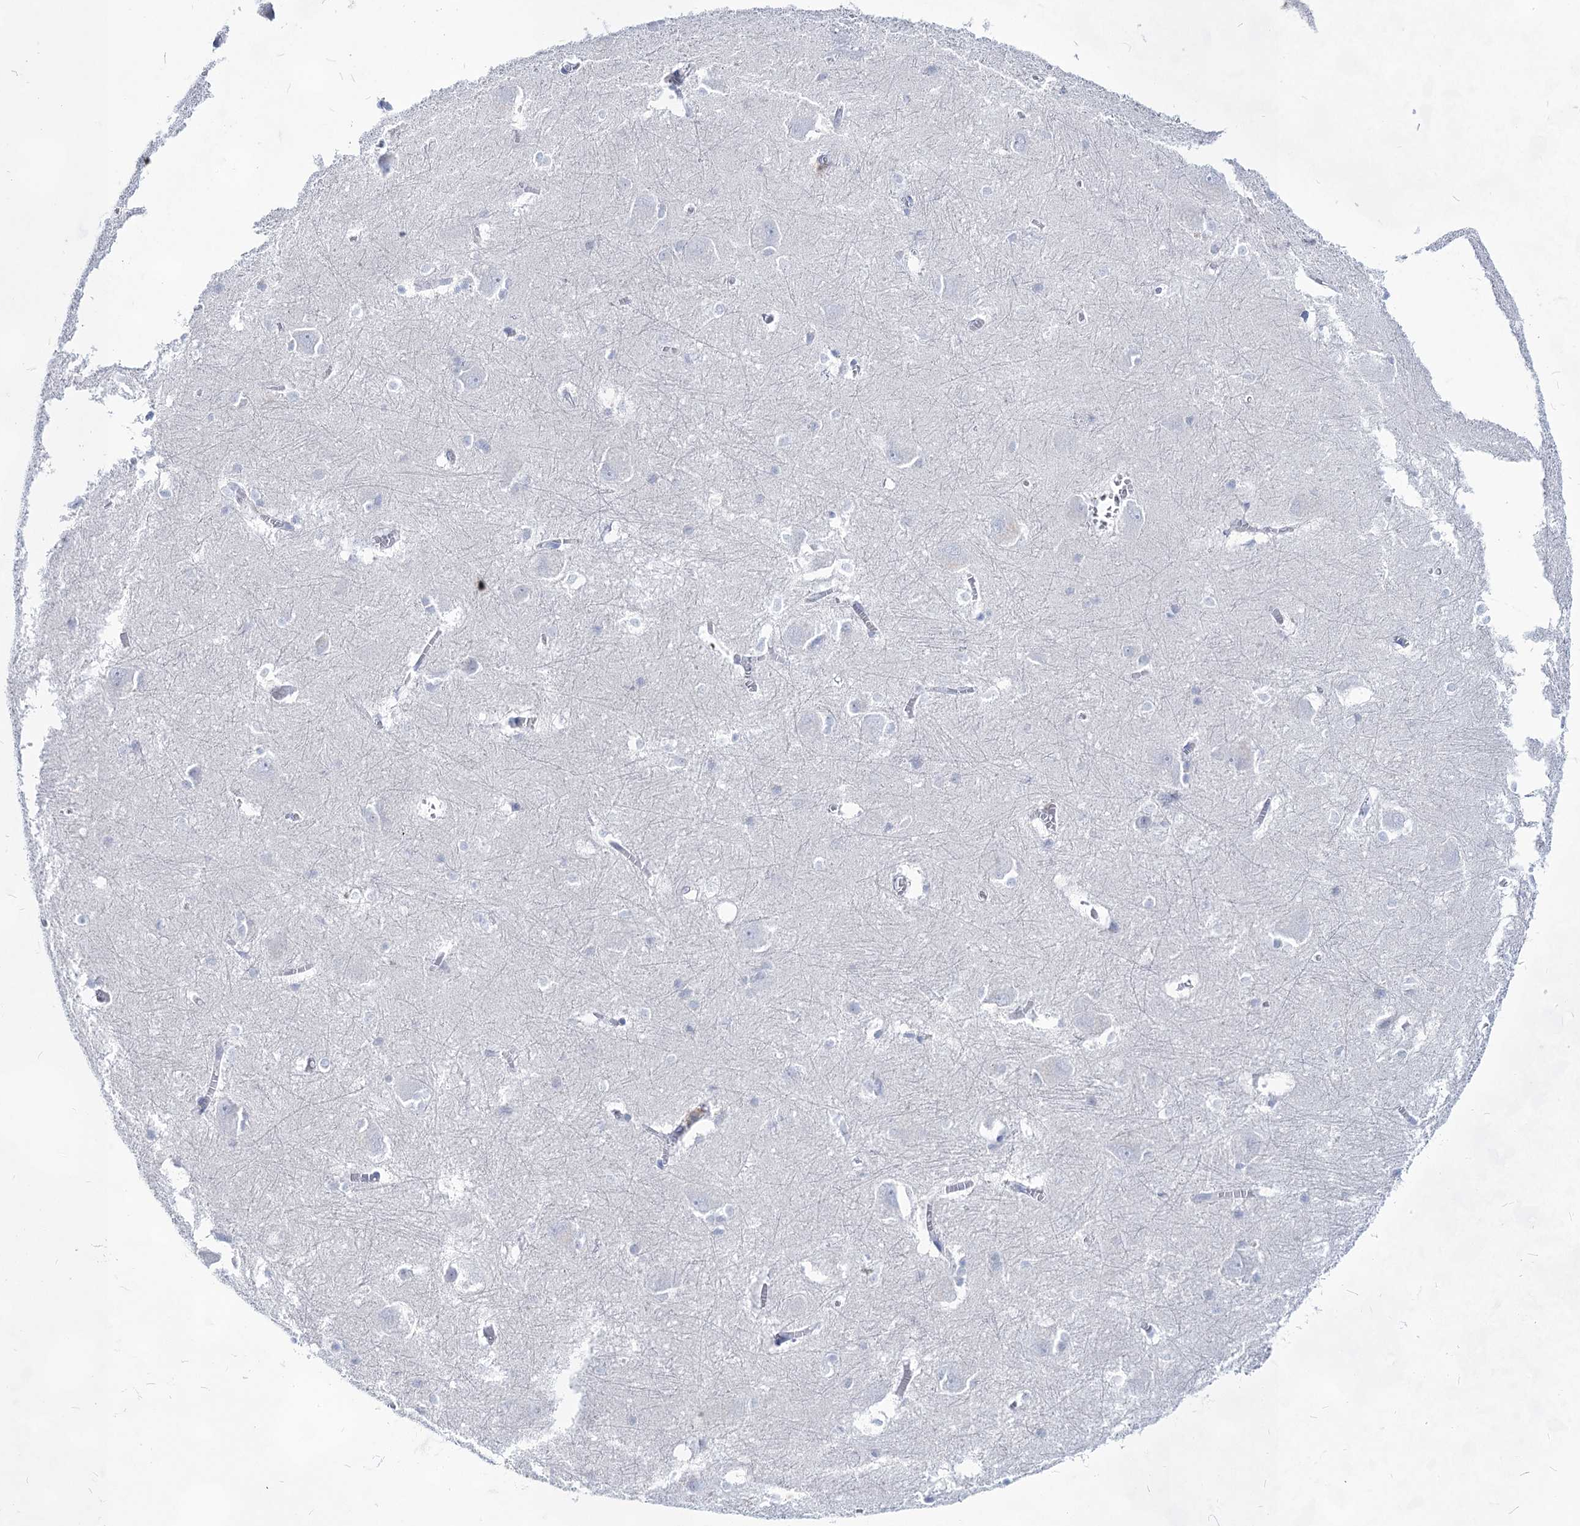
{"staining": {"intensity": "negative", "quantity": "none", "location": "none"}, "tissue": "caudate", "cell_type": "Glial cells", "image_type": "normal", "snomed": [{"axis": "morphology", "description": "Normal tissue, NOS"}, {"axis": "topography", "description": "Lateral ventricle wall"}], "caption": "DAB (3,3'-diaminobenzidine) immunohistochemical staining of normal caudate reveals no significant positivity in glial cells.", "gene": "ACRV1", "patient": {"sex": "male", "age": 37}}